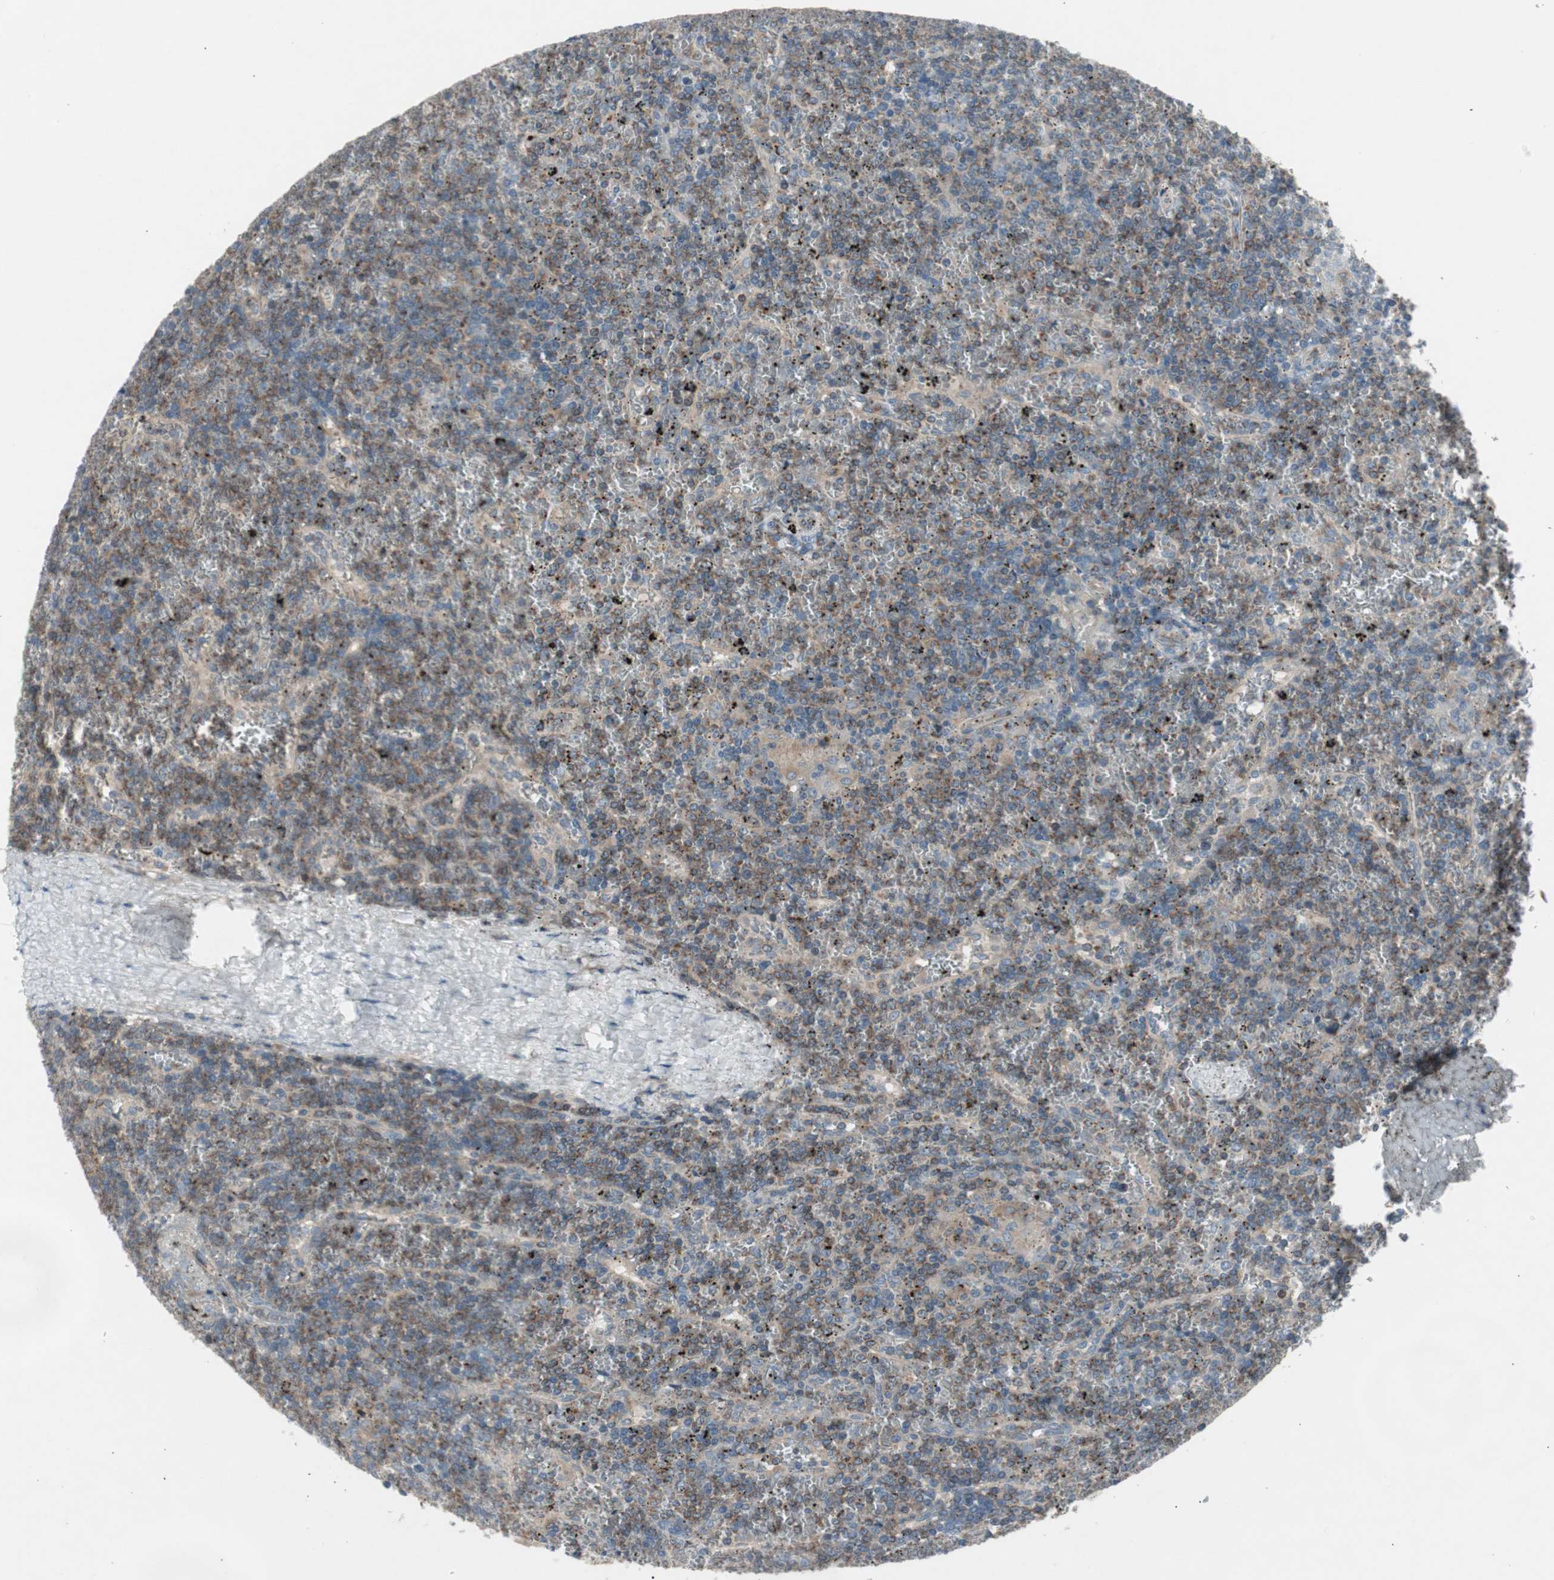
{"staining": {"intensity": "moderate", "quantity": ">75%", "location": "cytoplasmic/membranous"}, "tissue": "lymphoma", "cell_type": "Tumor cells", "image_type": "cancer", "snomed": [{"axis": "morphology", "description": "Malignant lymphoma, non-Hodgkin's type, Low grade"}, {"axis": "topography", "description": "Spleen"}], "caption": "Low-grade malignant lymphoma, non-Hodgkin's type stained for a protein (brown) demonstrates moderate cytoplasmic/membranous positive expression in about >75% of tumor cells.", "gene": "PANK2", "patient": {"sex": "female", "age": 19}}